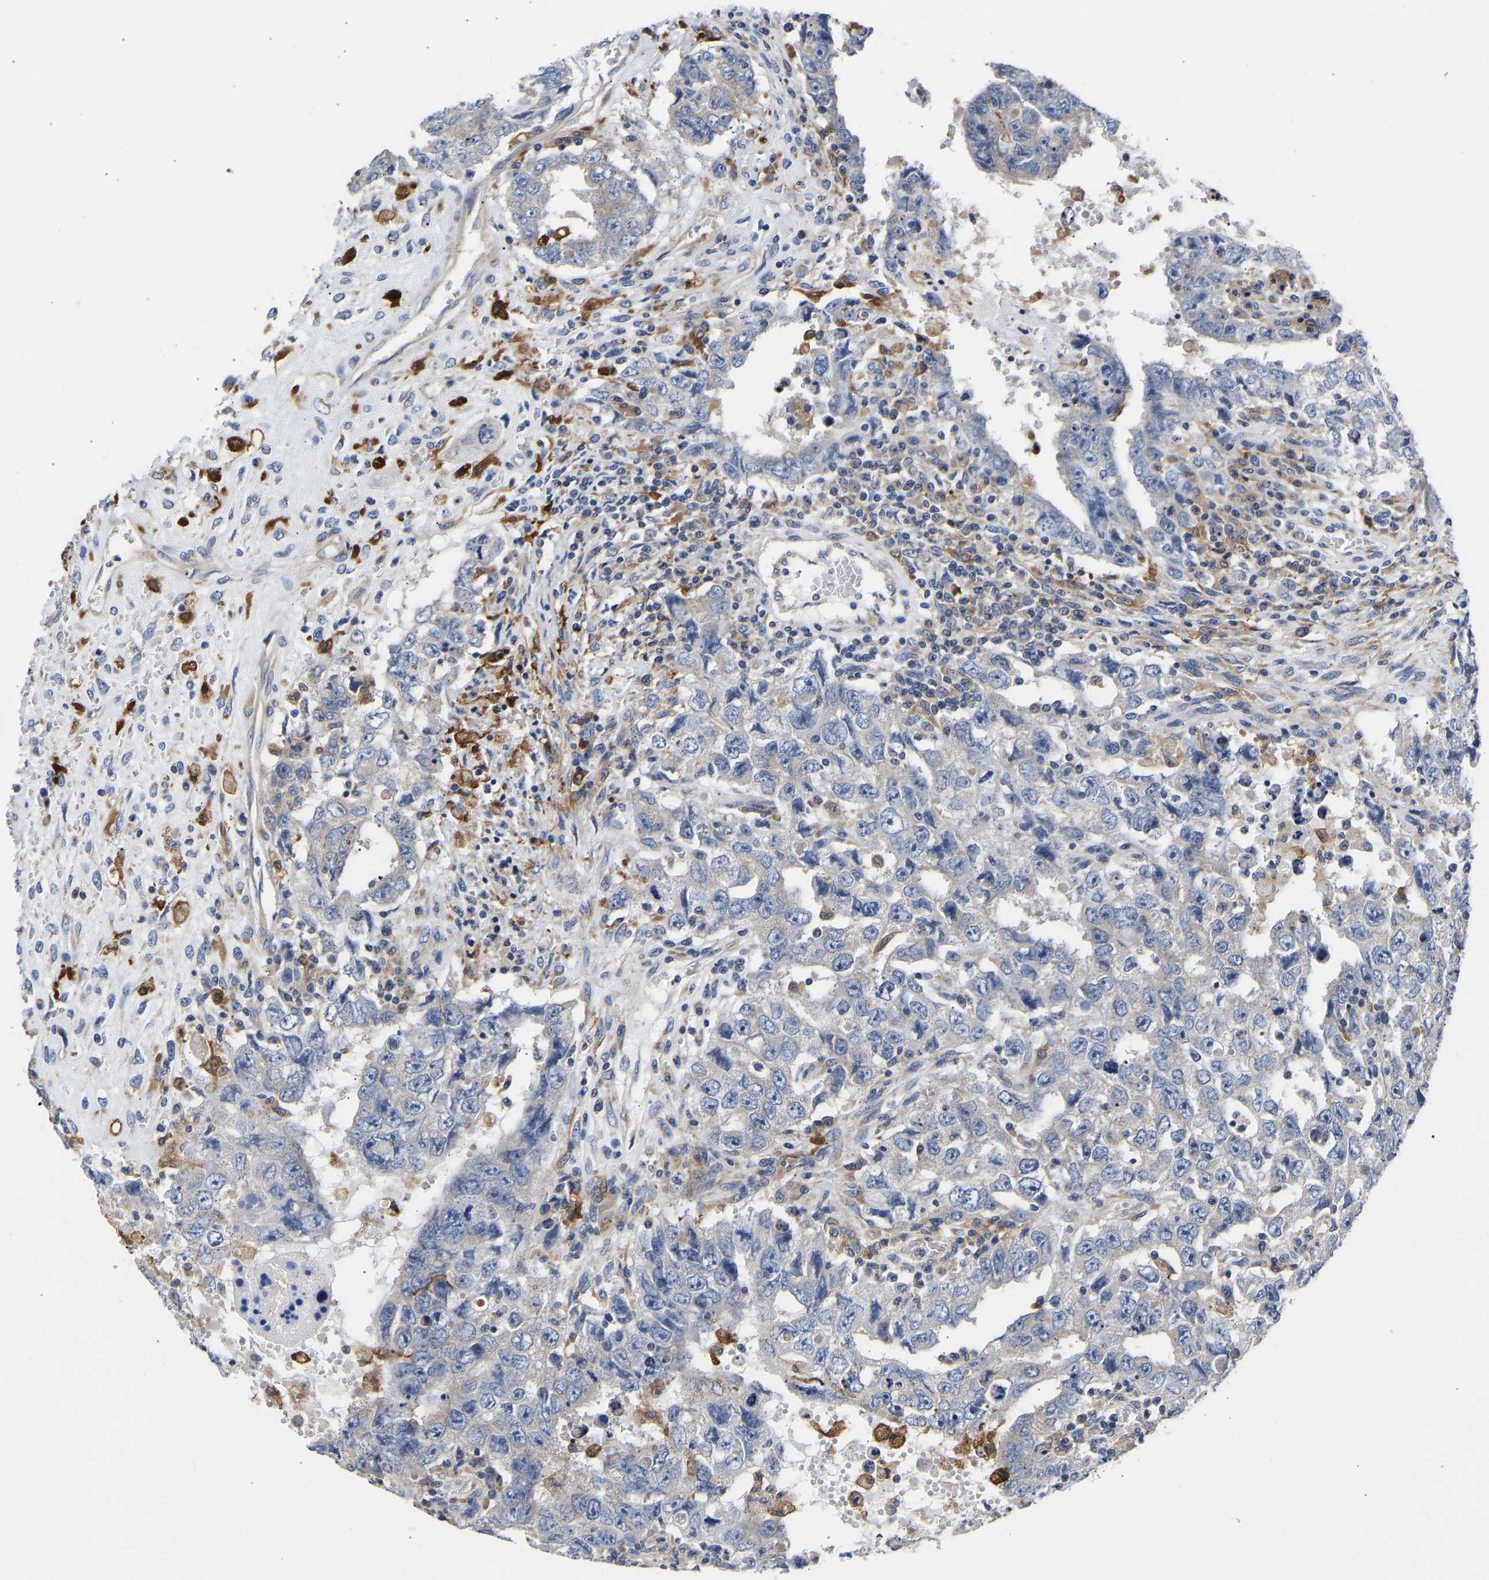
{"staining": {"intensity": "negative", "quantity": "none", "location": "none"}, "tissue": "testis cancer", "cell_type": "Tumor cells", "image_type": "cancer", "snomed": [{"axis": "morphology", "description": "Carcinoma, Embryonal, NOS"}, {"axis": "topography", "description": "Testis"}], "caption": "Immunohistochemistry of human testis cancer (embryonal carcinoma) shows no positivity in tumor cells. (DAB immunohistochemistry (IHC) visualized using brightfield microscopy, high magnification).", "gene": "CCDC6", "patient": {"sex": "male", "age": 26}}